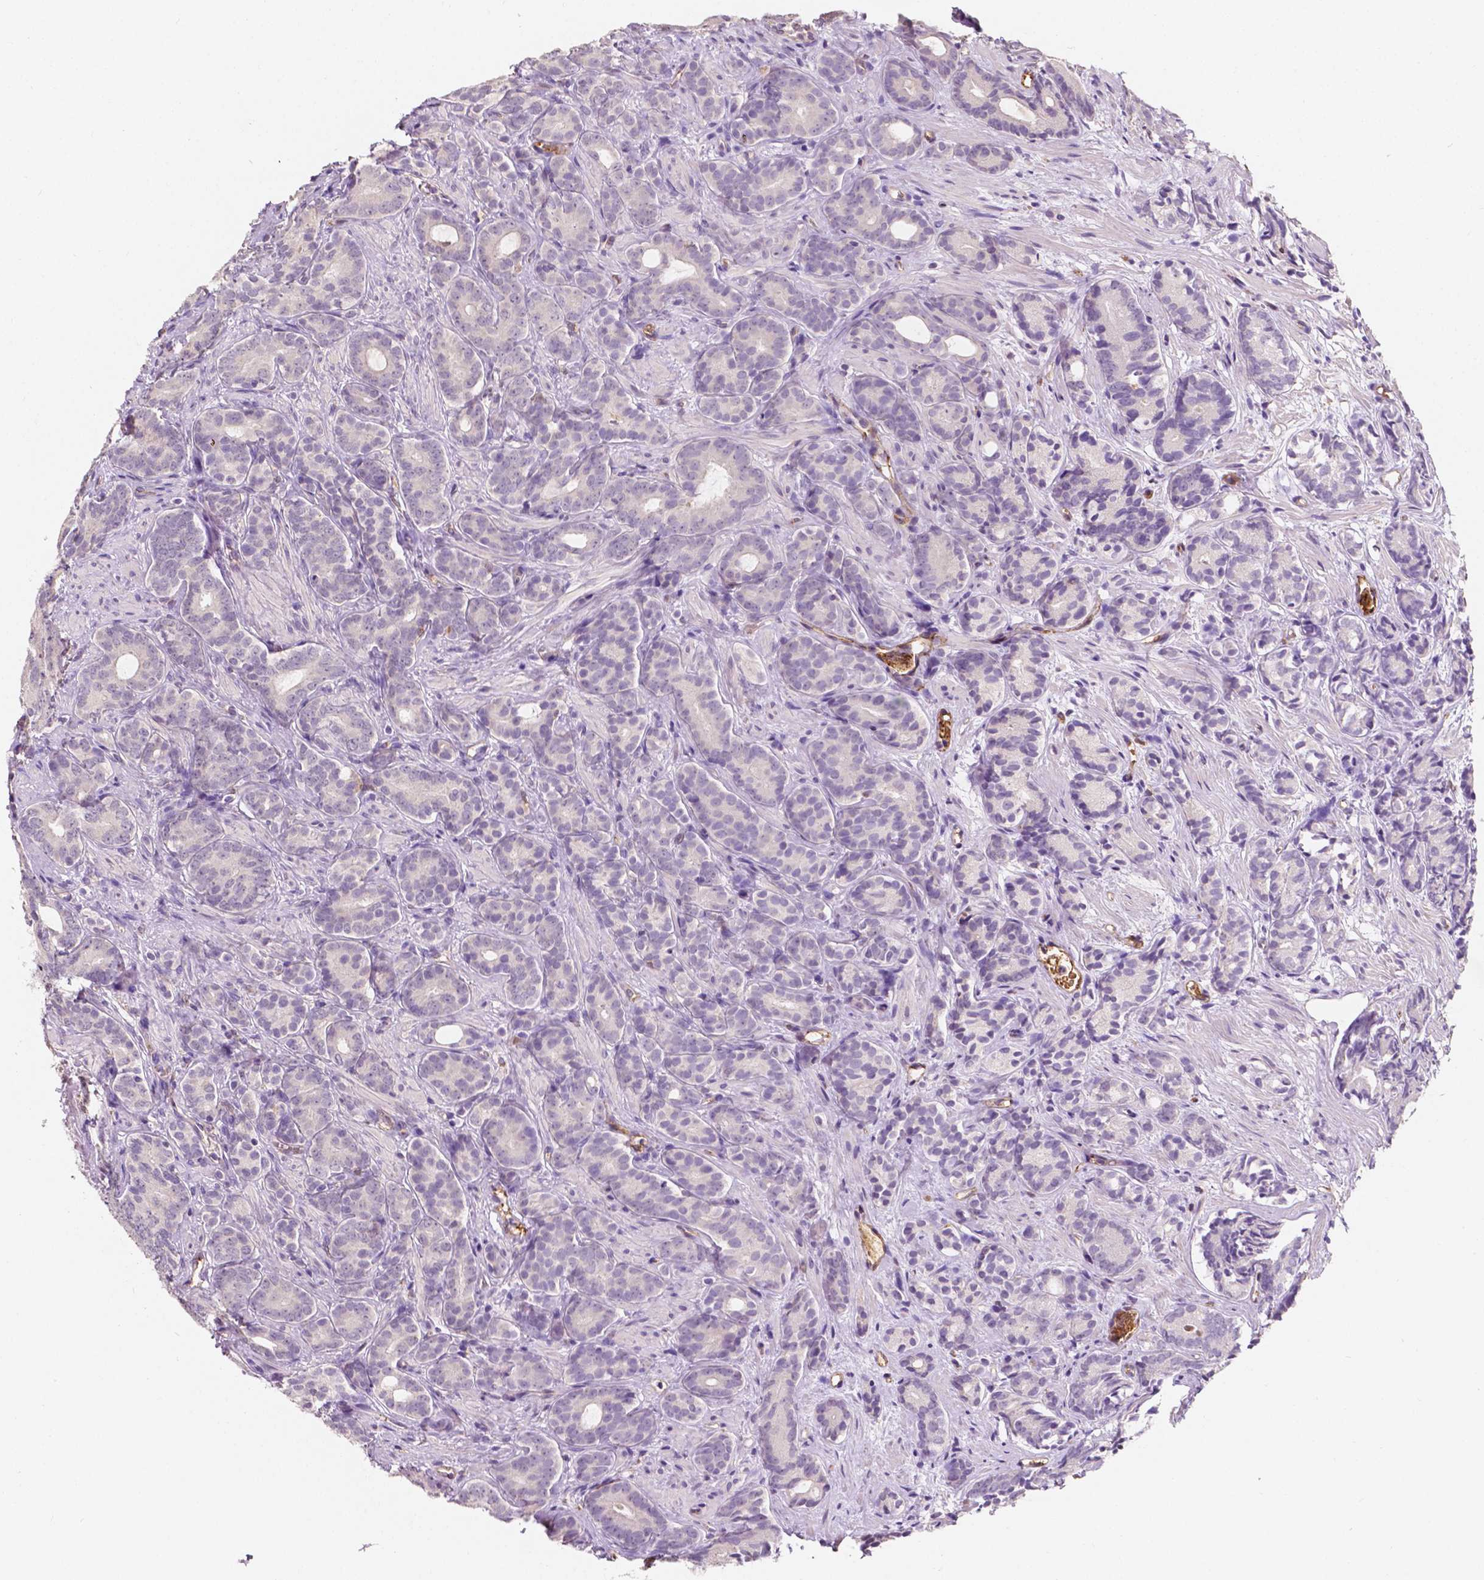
{"staining": {"intensity": "negative", "quantity": "none", "location": "none"}, "tissue": "prostate cancer", "cell_type": "Tumor cells", "image_type": "cancer", "snomed": [{"axis": "morphology", "description": "Adenocarcinoma, High grade"}, {"axis": "topography", "description": "Prostate"}], "caption": "Tumor cells are negative for brown protein staining in high-grade adenocarcinoma (prostate).", "gene": "SLC22A4", "patient": {"sex": "male", "age": 84}}